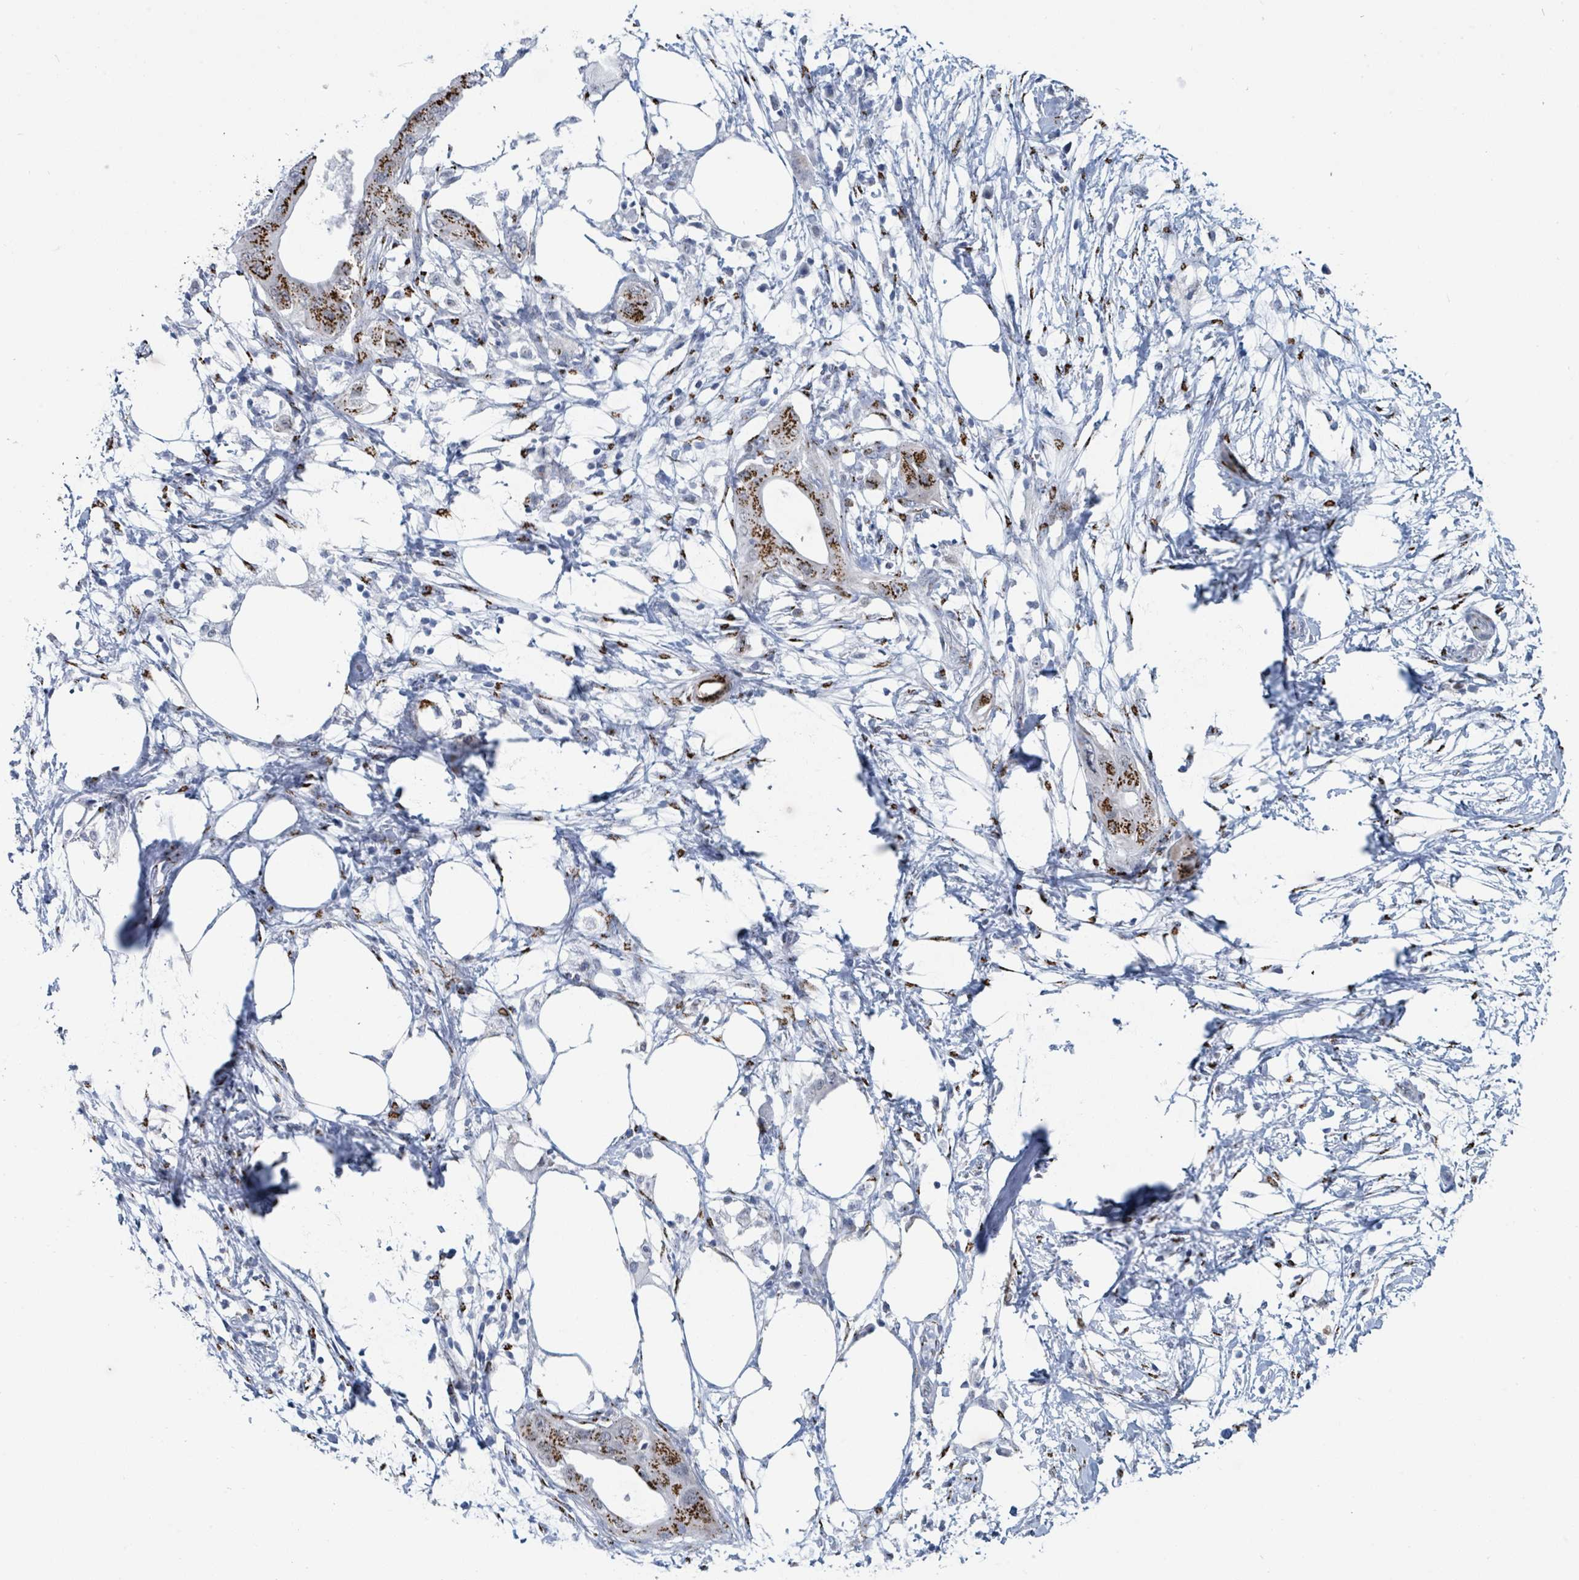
{"staining": {"intensity": "strong", "quantity": "25%-75%", "location": "cytoplasmic/membranous"}, "tissue": "pancreatic cancer", "cell_type": "Tumor cells", "image_type": "cancer", "snomed": [{"axis": "morphology", "description": "Adenocarcinoma, NOS"}, {"axis": "topography", "description": "Pancreas"}], "caption": "Immunohistochemistry (IHC) of human adenocarcinoma (pancreatic) exhibits high levels of strong cytoplasmic/membranous staining in about 25%-75% of tumor cells.", "gene": "DCAF5", "patient": {"sex": "male", "age": 68}}